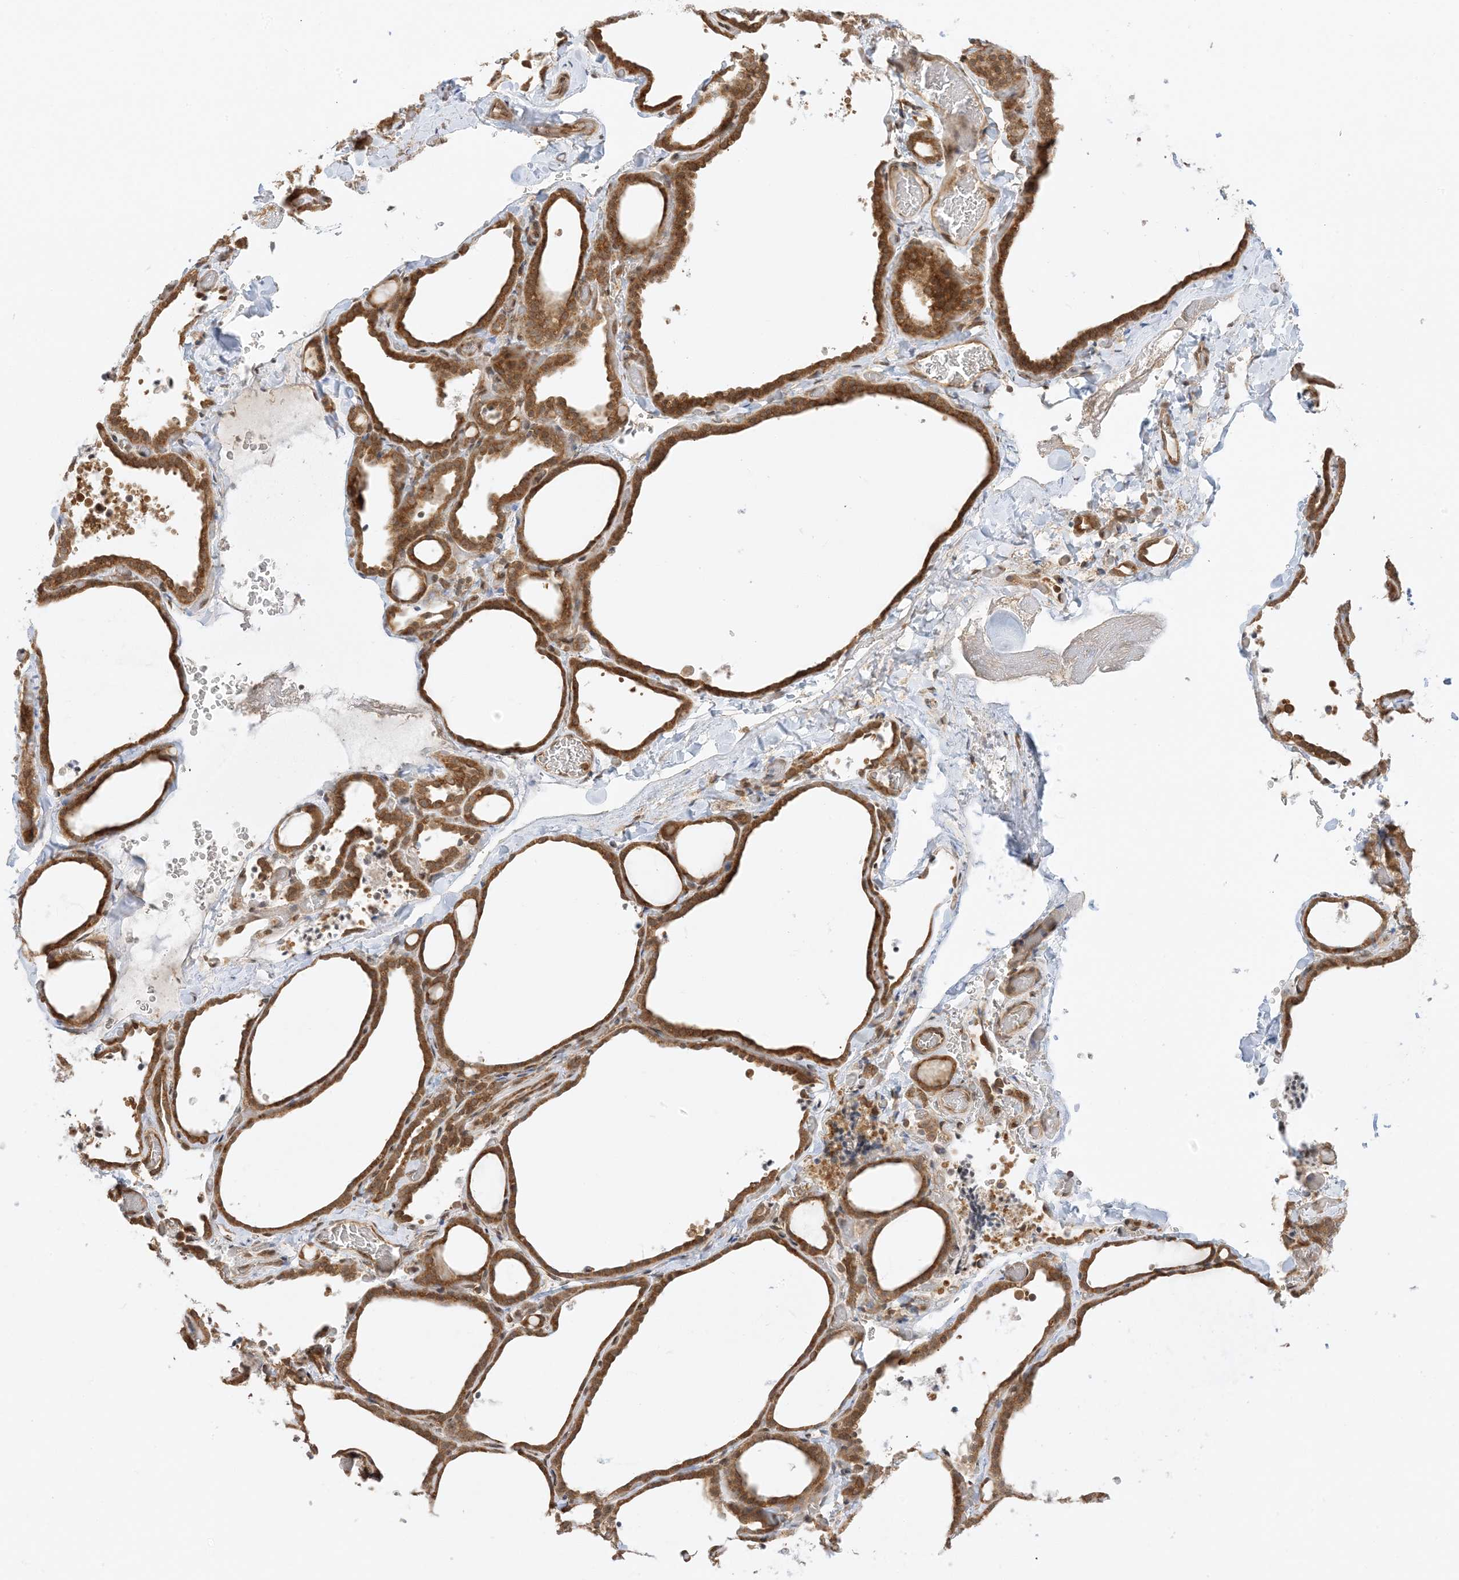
{"staining": {"intensity": "moderate", "quantity": ">75%", "location": "cytoplasmic/membranous"}, "tissue": "thyroid gland", "cell_type": "Glandular cells", "image_type": "normal", "snomed": [{"axis": "morphology", "description": "Normal tissue, NOS"}, {"axis": "topography", "description": "Thyroid gland"}], "caption": "High-power microscopy captured an IHC image of benign thyroid gland, revealing moderate cytoplasmic/membranous positivity in about >75% of glandular cells. Using DAB (brown) and hematoxylin (blue) stains, captured at high magnification using brightfield microscopy.", "gene": "UBAP2L", "patient": {"sex": "female", "age": 22}}